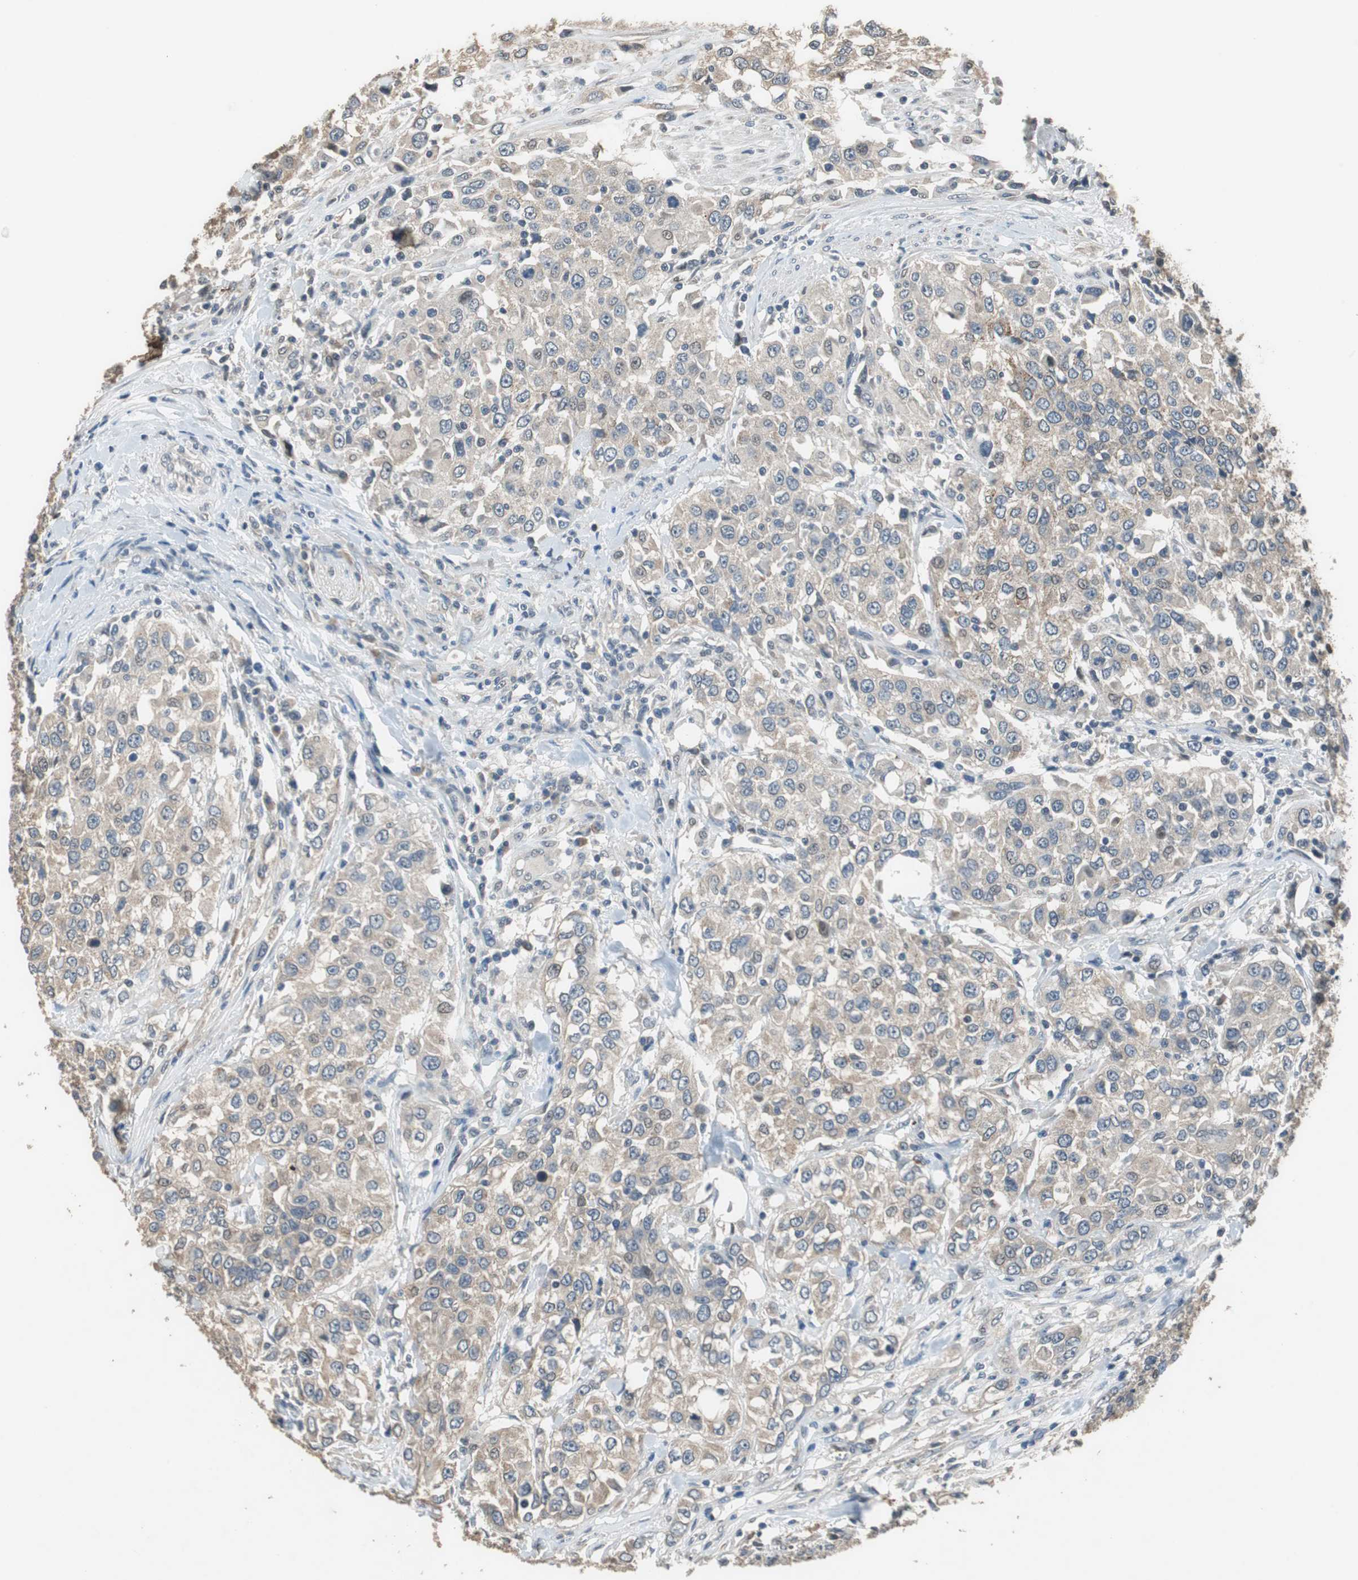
{"staining": {"intensity": "weak", "quantity": "<25%", "location": "cytoplasmic/membranous"}, "tissue": "urothelial cancer", "cell_type": "Tumor cells", "image_type": "cancer", "snomed": [{"axis": "morphology", "description": "Urothelial carcinoma, High grade"}, {"axis": "topography", "description": "Urinary bladder"}], "caption": "Human urothelial cancer stained for a protein using immunohistochemistry (IHC) exhibits no positivity in tumor cells.", "gene": "PI4KB", "patient": {"sex": "female", "age": 80}}